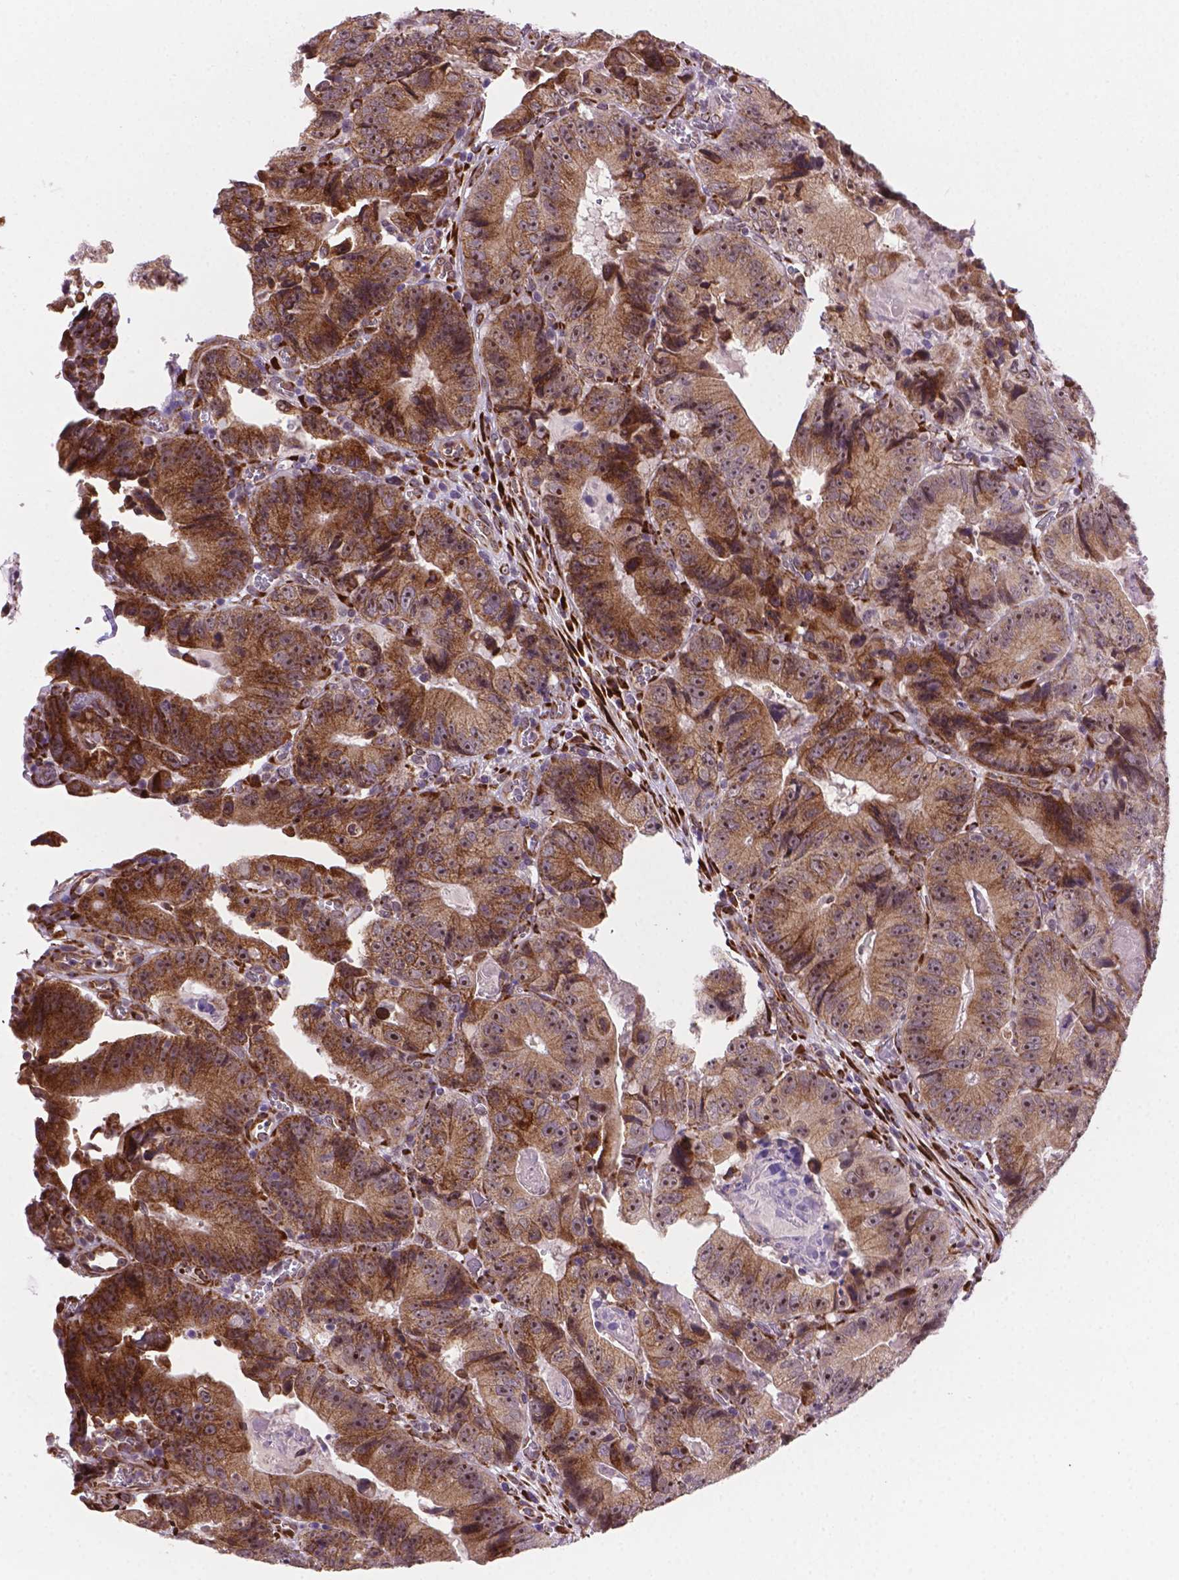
{"staining": {"intensity": "moderate", "quantity": ">75%", "location": "cytoplasmic/membranous,nuclear"}, "tissue": "colorectal cancer", "cell_type": "Tumor cells", "image_type": "cancer", "snomed": [{"axis": "morphology", "description": "Adenocarcinoma, NOS"}, {"axis": "topography", "description": "Colon"}], "caption": "Immunohistochemical staining of colorectal adenocarcinoma demonstrates moderate cytoplasmic/membranous and nuclear protein expression in approximately >75% of tumor cells. (Stains: DAB in brown, nuclei in blue, Microscopy: brightfield microscopy at high magnification).", "gene": "FNIP1", "patient": {"sex": "female", "age": 86}}